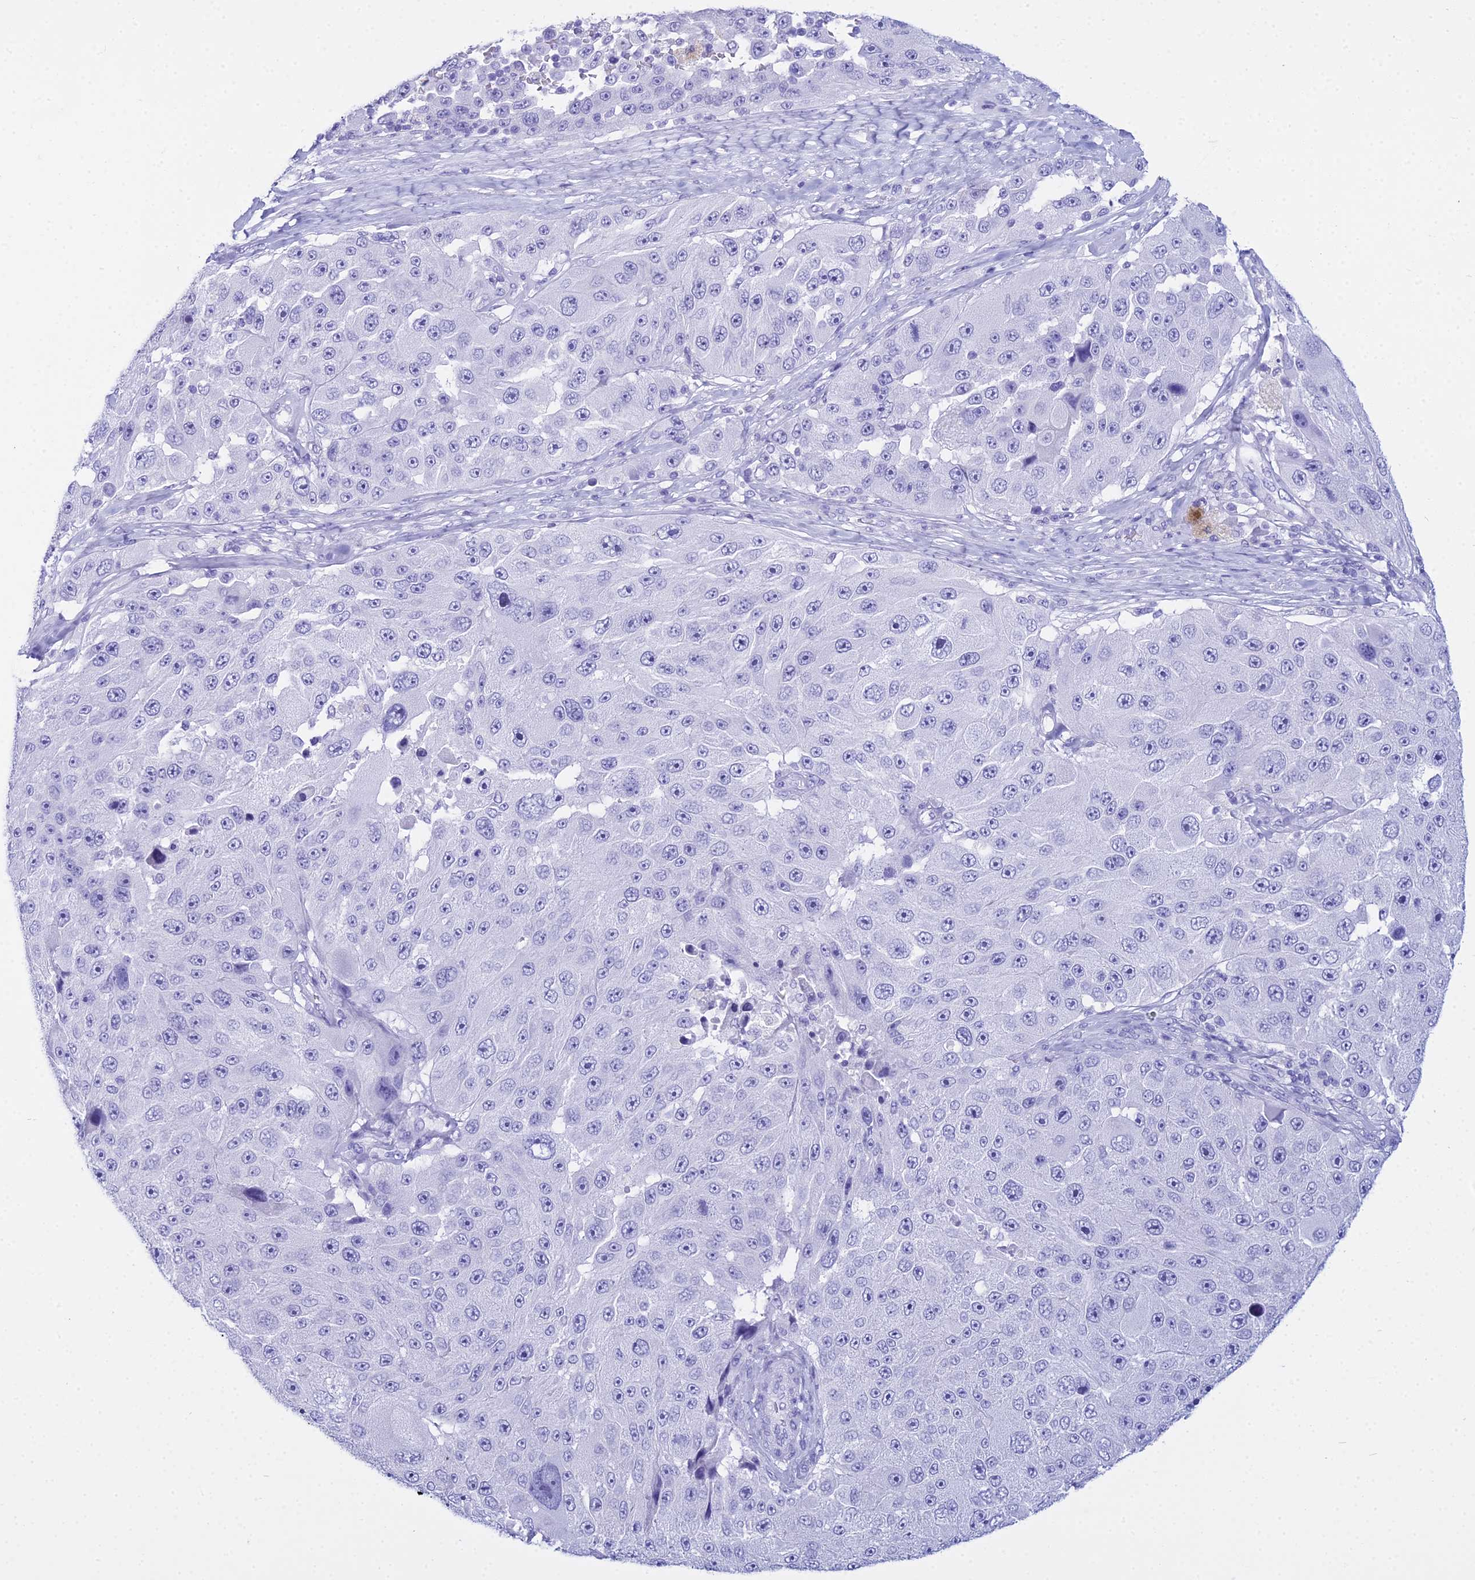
{"staining": {"intensity": "negative", "quantity": "none", "location": "none"}, "tissue": "melanoma", "cell_type": "Tumor cells", "image_type": "cancer", "snomed": [{"axis": "morphology", "description": "Malignant melanoma, Metastatic site"}, {"axis": "topography", "description": "Lymph node"}], "caption": "IHC image of human malignant melanoma (metastatic site) stained for a protein (brown), which demonstrates no expression in tumor cells.", "gene": "ZNF442", "patient": {"sex": "male", "age": 62}}